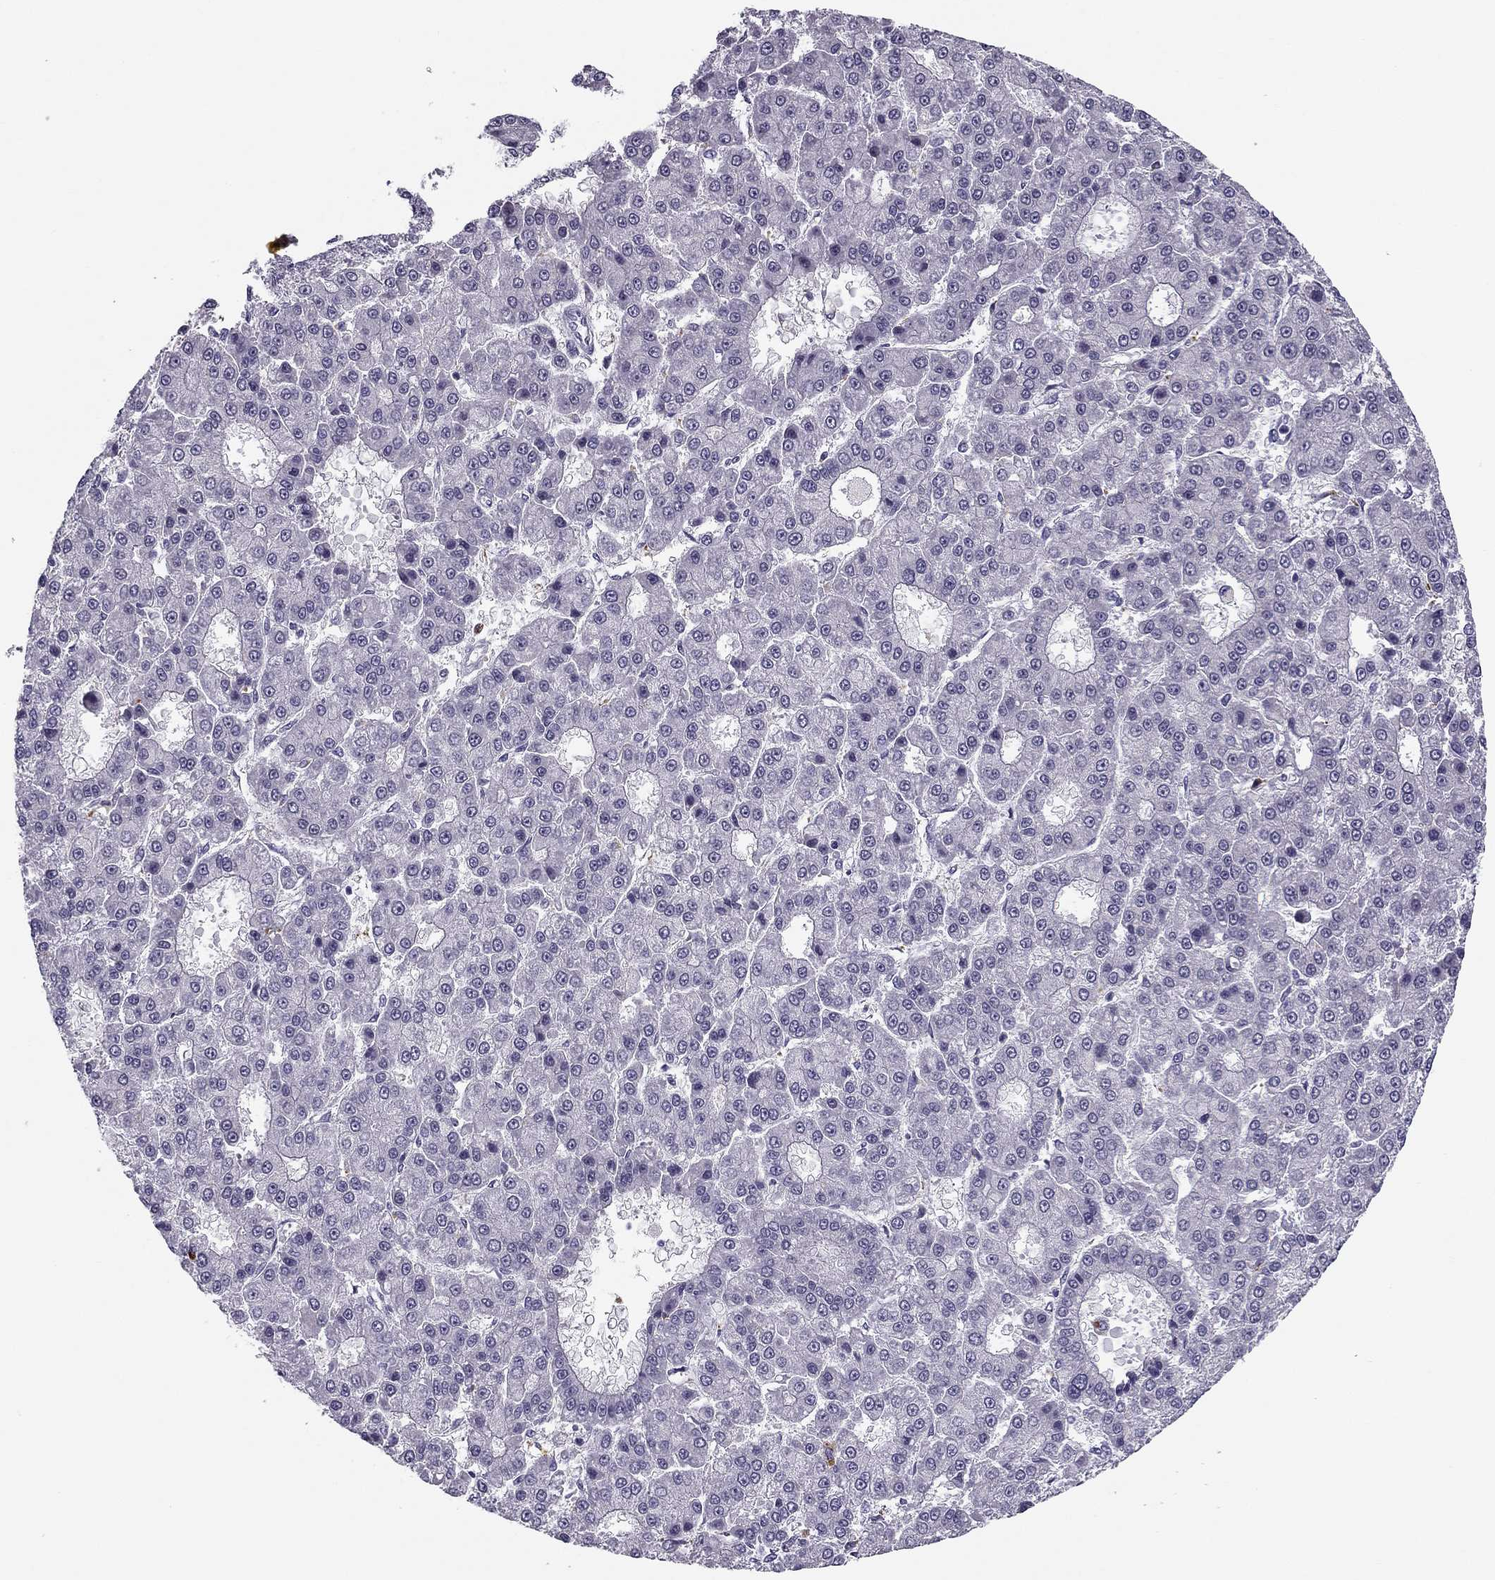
{"staining": {"intensity": "negative", "quantity": "none", "location": "none"}, "tissue": "liver cancer", "cell_type": "Tumor cells", "image_type": "cancer", "snomed": [{"axis": "morphology", "description": "Carcinoma, Hepatocellular, NOS"}, {"axis": "topography", "description": "Liver"}], "caption": "A micrograph of human liver cancer is negative for staining in tumor cells.", "gene": "MC5R", "patient": {"sex": "male", "age": 70}}